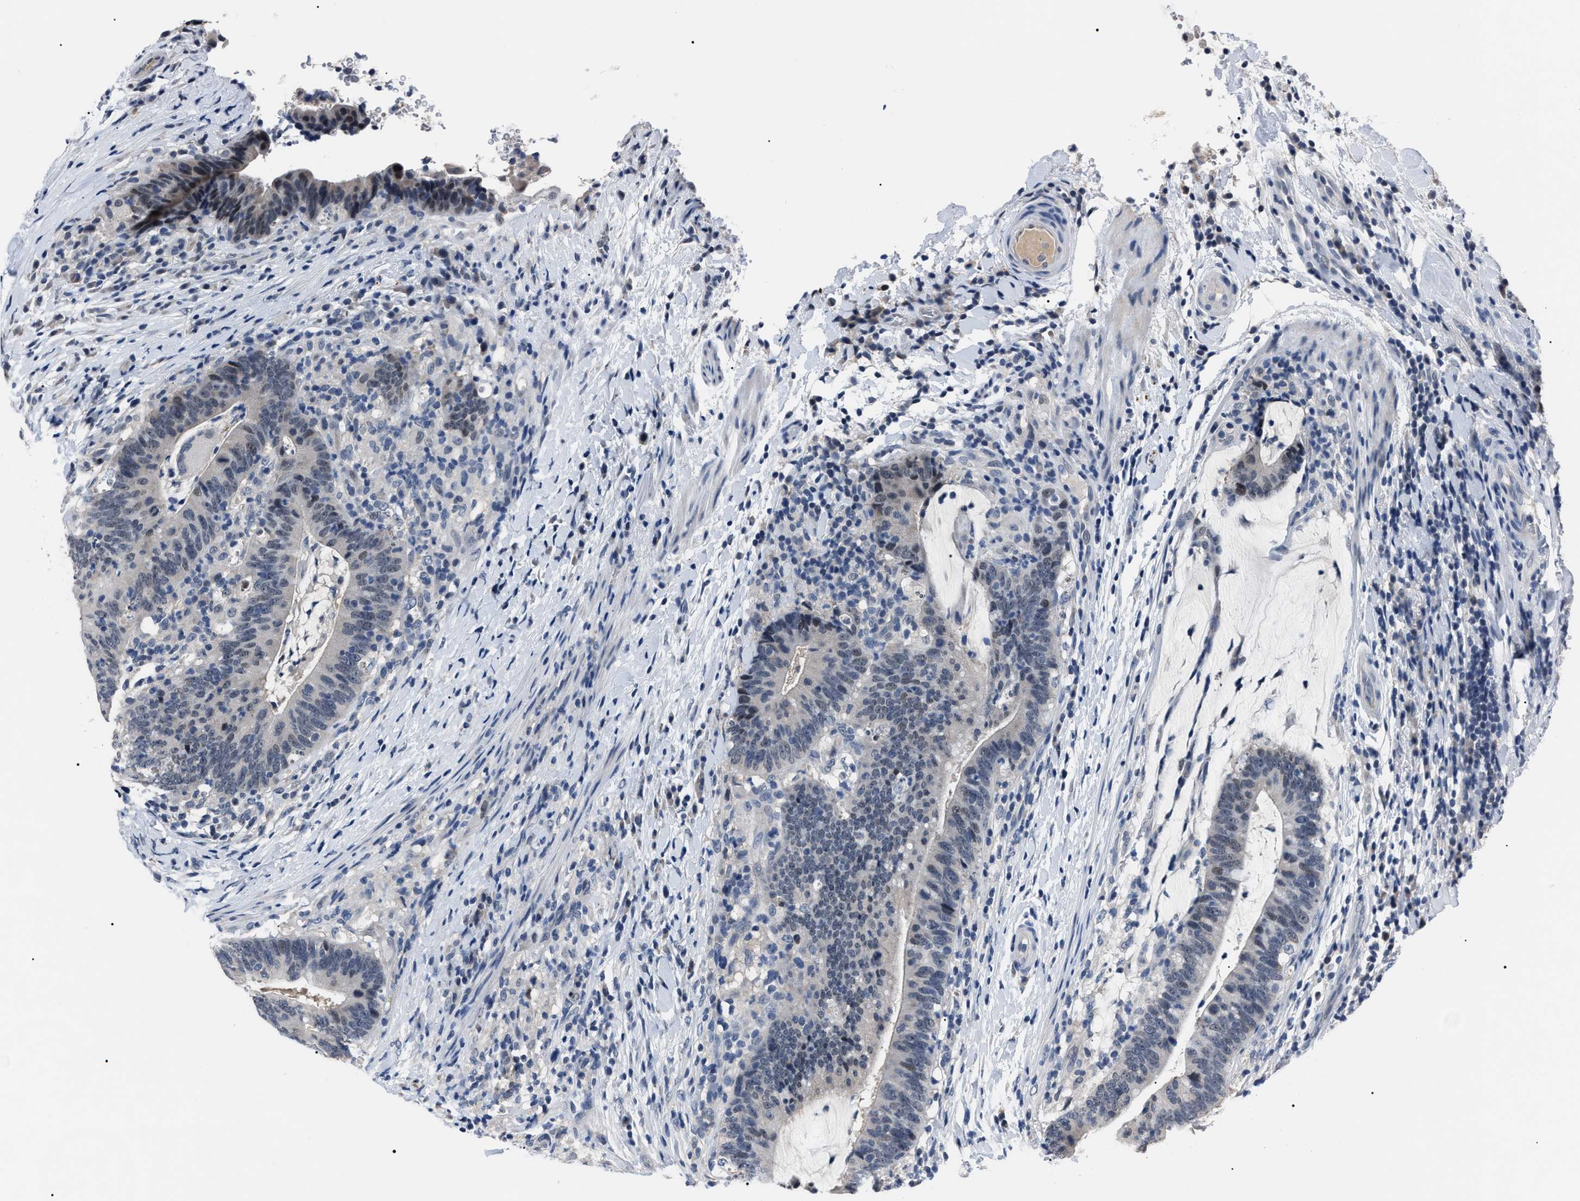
{"staining": {"intensity": "negative", "quantity": "none", "location": "none"}, "tissue": "colorectal cancer", "cell_type": "Tumor cells", "image_type": "cancer", "snomed": [{"axis": "morphology", "description": "Adenocarcinoma, NOS"}, {"axis": "topography", "description": "Colon"}], "caption": "Adenocarcinoma (colorectal) stained for a protein using immunohistochemistry (IHC) shows no staining tumor cells.", "gene": "LRWD1", "patient": {"sex": "female", "age": 66}}